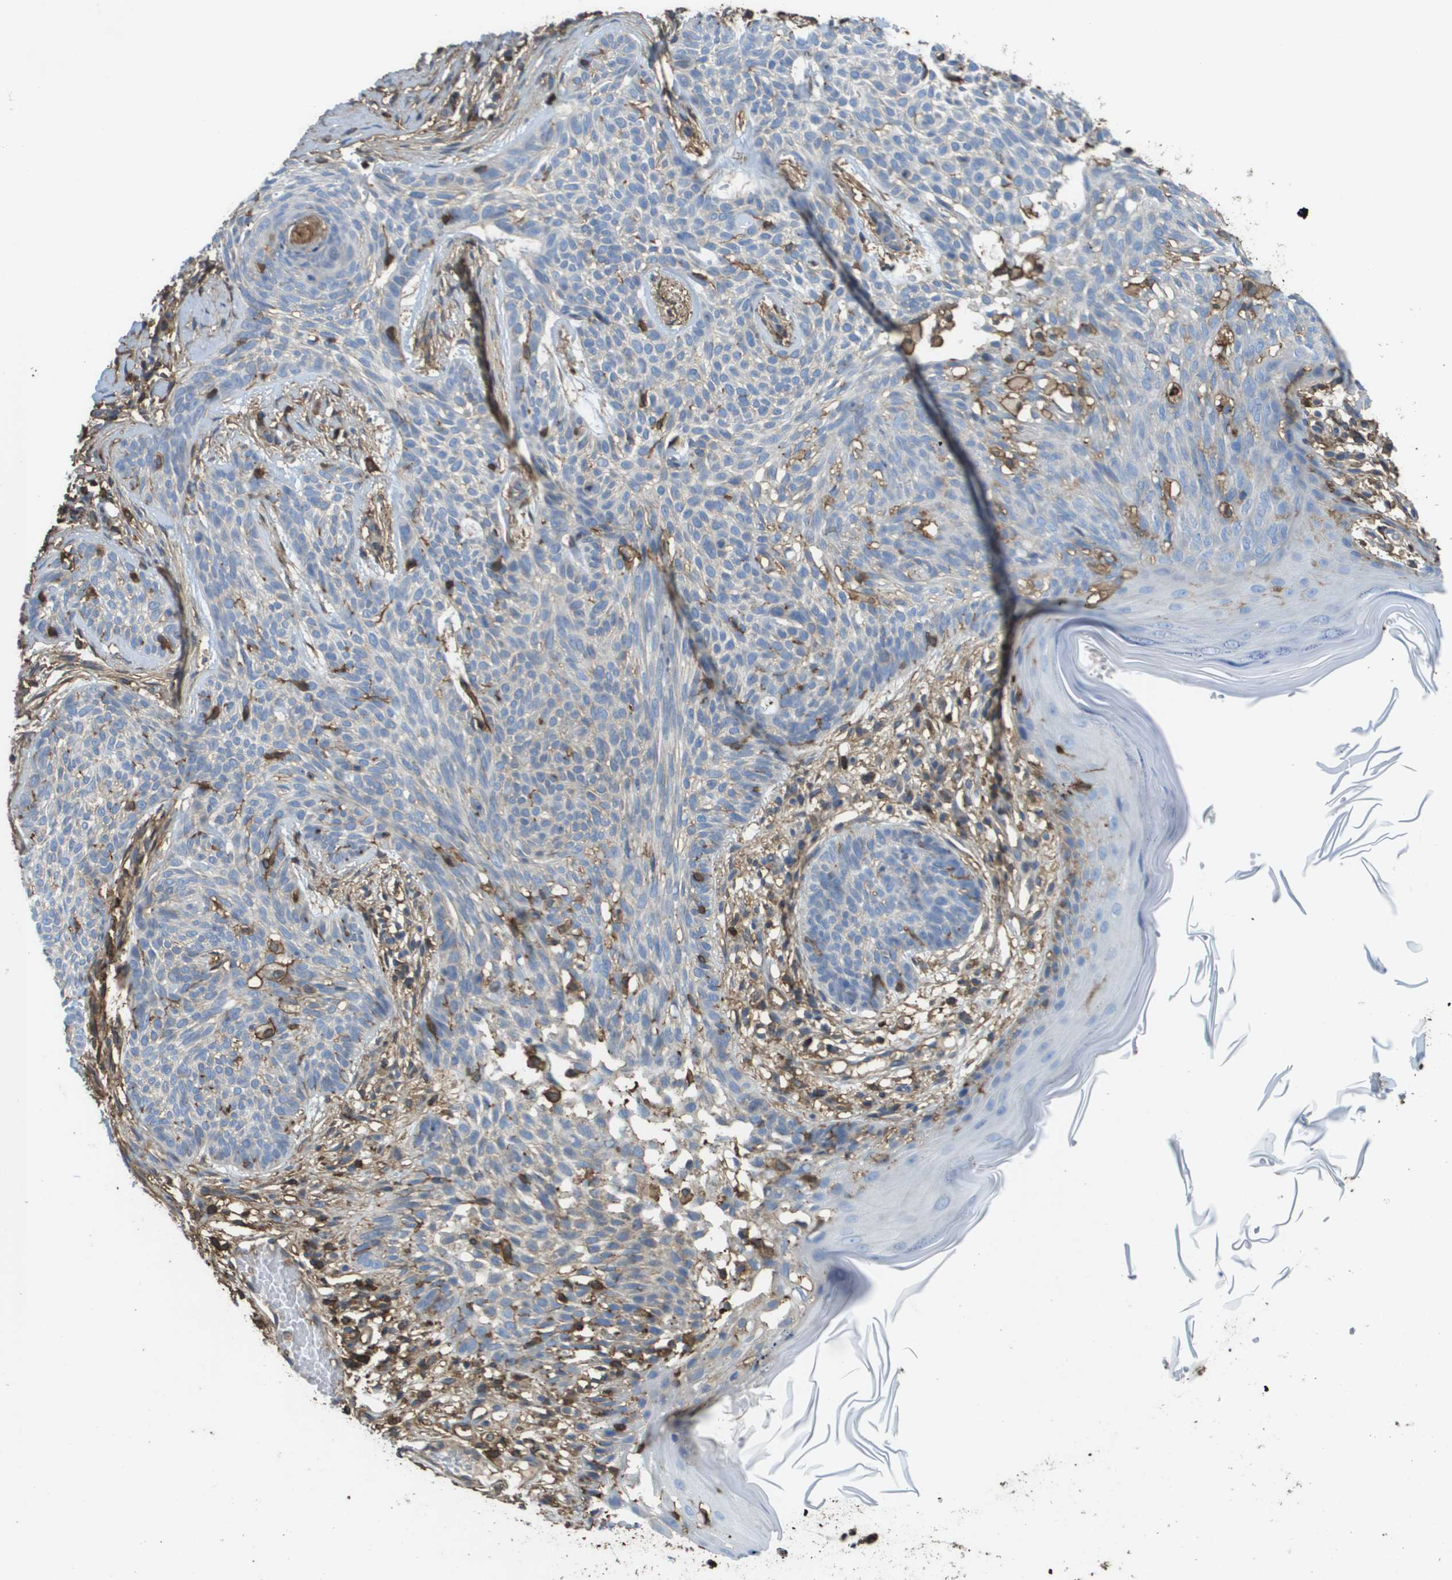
{"staining": {"intensity": "negative", "quantity": "none", "location": "none"}, "tissue": "skin cancer", "cell_type": "Tumor cells", "image_type": "cancer", "snomed": [{"axis": "morphology", "description": "Basal cell carcinoma"}, {"axis": "topography", "description": "Skin"}], "caption": "DAB immunohistochemical staining of human basal cell carcinoma (skin) displays no significant positivity in tumor cells.", "gene": "PASK", "patient": {"sex": "female", "age": 59}}